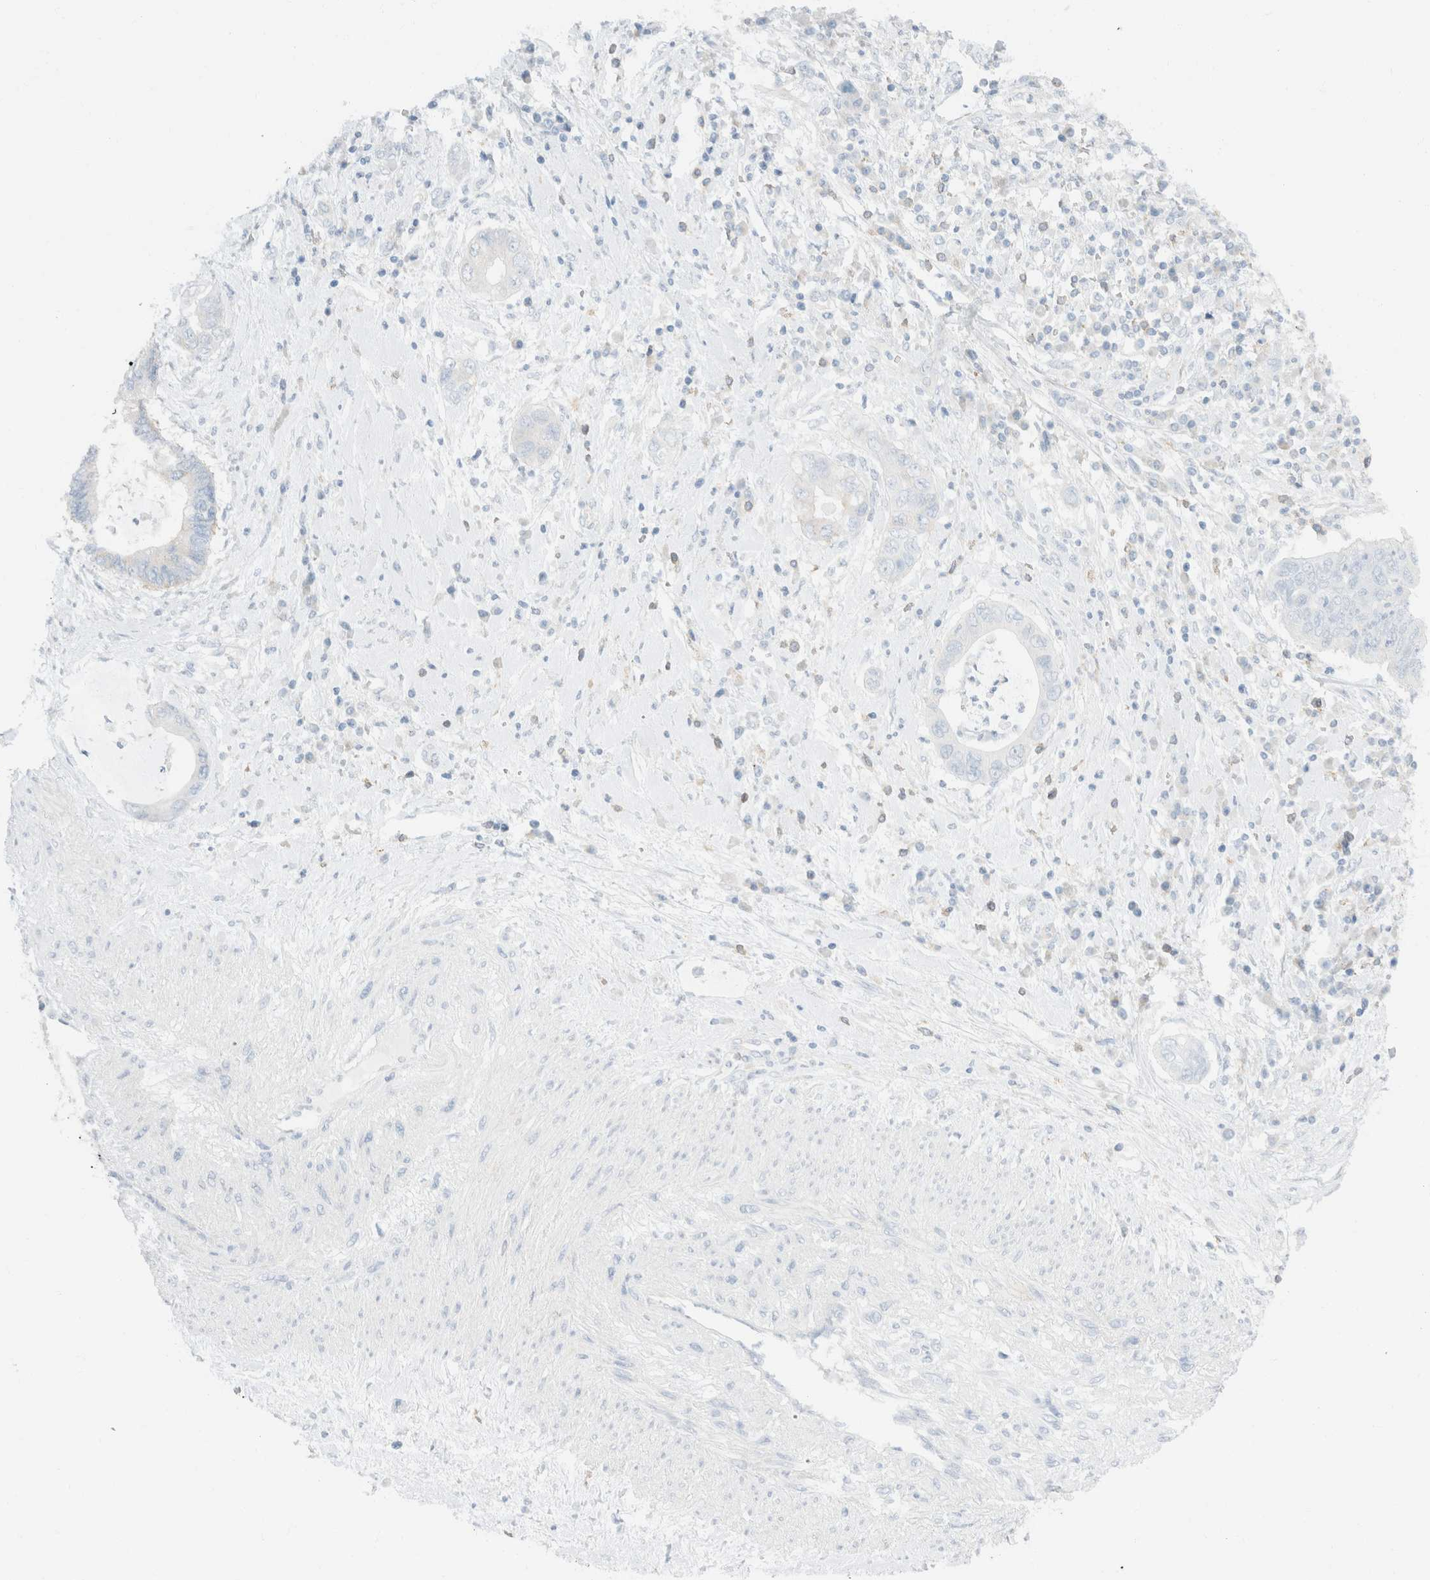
{"staining": {"intensity": "negative", "quantity": "none", "location": "none"}, "tissue": "cervical cancer", "cell_type": "Tumor cells", "image_type": "cancer", "snomed": [{"axis": "morphology", "description": "Adenocarcinoma, NOS"}, {"axis": "topography", "description": "Cervix"}], "caption": "Cervical cancer (adenocarcinoma) was stained to show a protein in brown. There is no significant positivity in tumor cells. (DAB immunohistochemistry (IHC) with hematoxylin counter stain).", "gene": "SH3GLB2", "patient": {"sex": "female", "age": 44}}